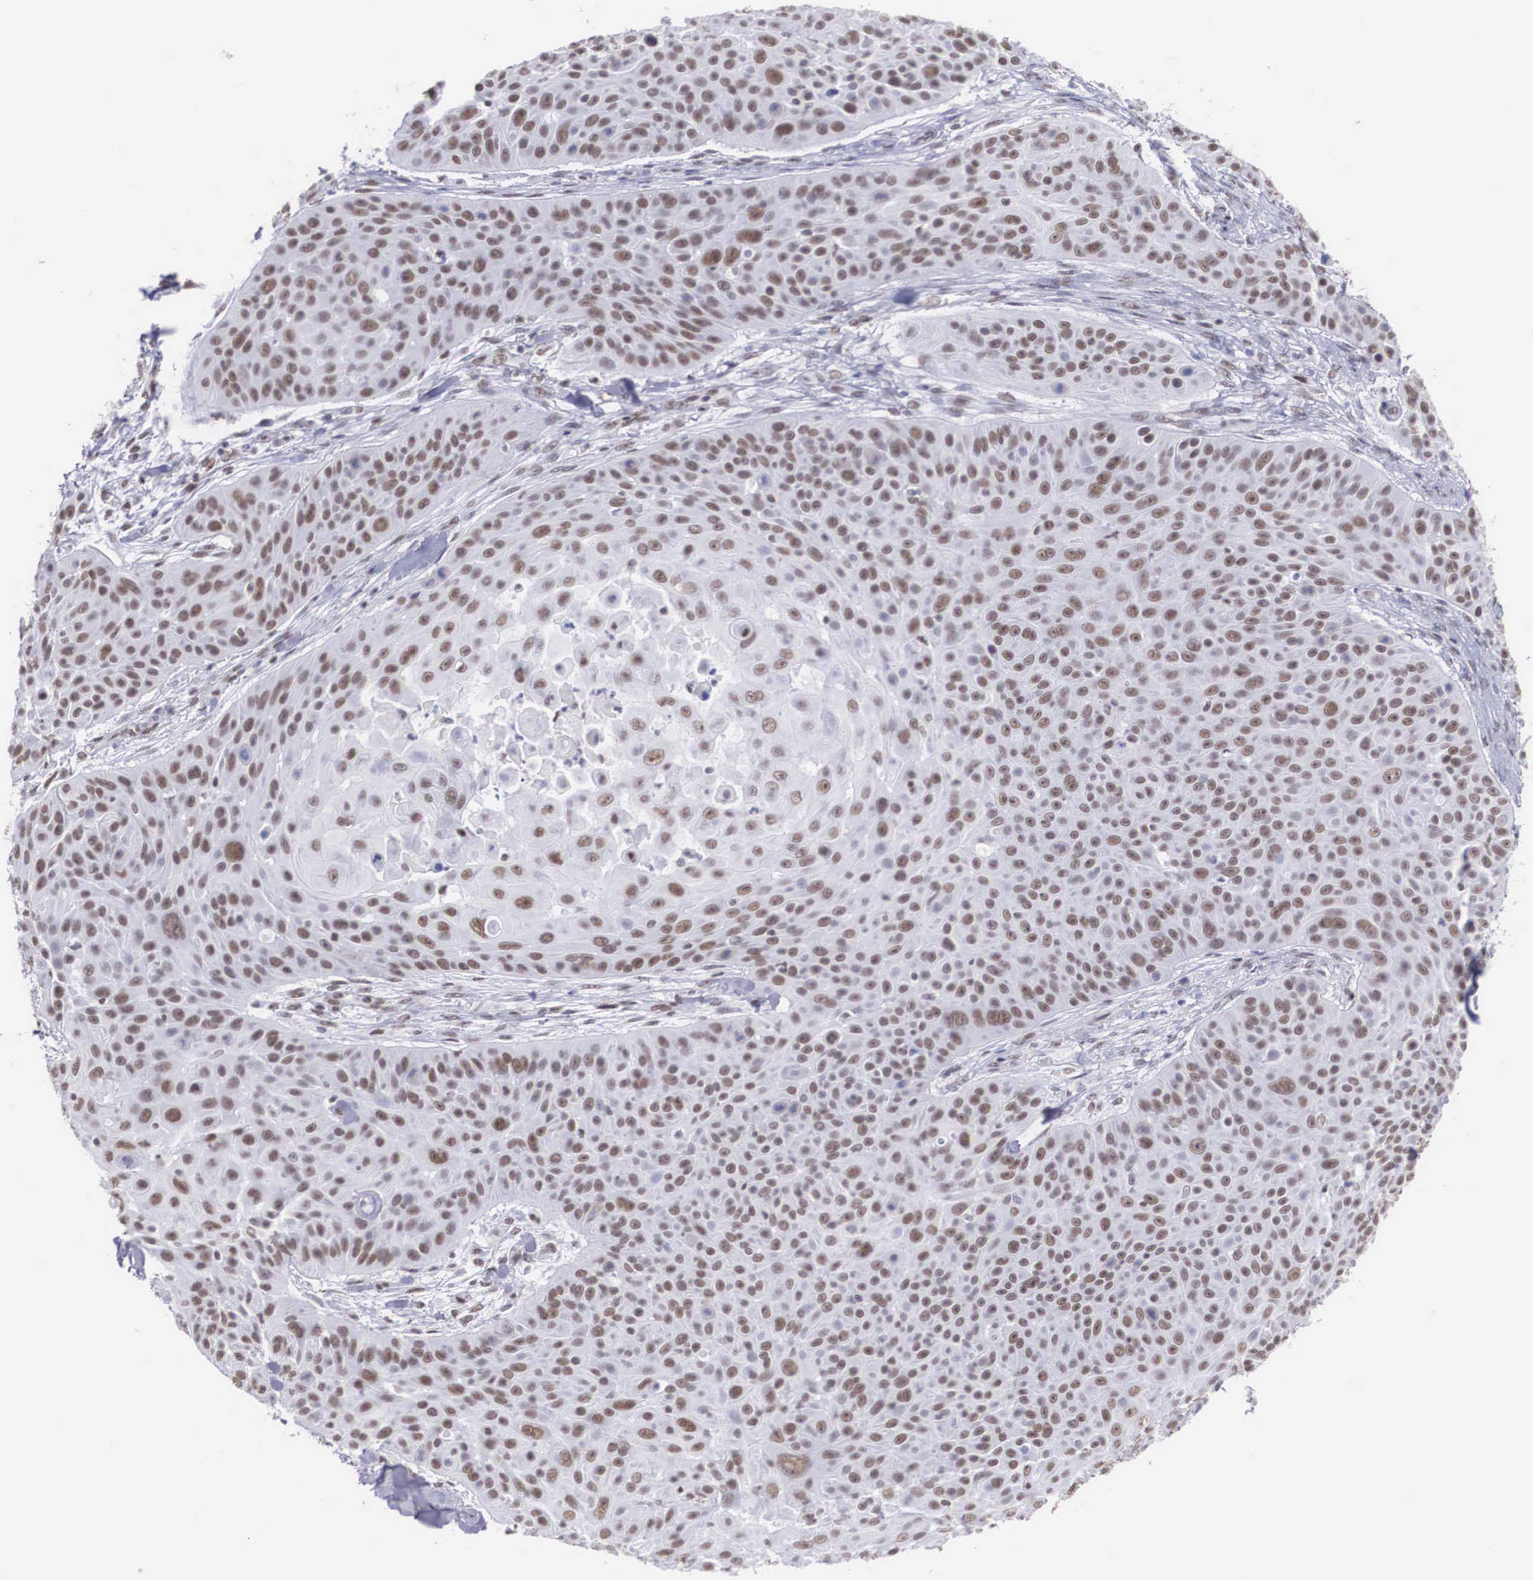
{"staining": {"intensity": "weak", "quantity": "25%-75%", "location": "nuclear"}, "tissue": "skin cancer", "cell_type": "Tumor cells", "image_type": "cancer", "snomed": [{"axis": "morphology", "description": "Squamous cell carcinoma, NOS"}, {"axis": "topography", "description": "Skin"}], "caption": "A brown stain labels weak nuclear staining of a protein in skin cancer tumor cells.", "gene": "CSTF2", "patient": {"sex": "male", "age": 82}}